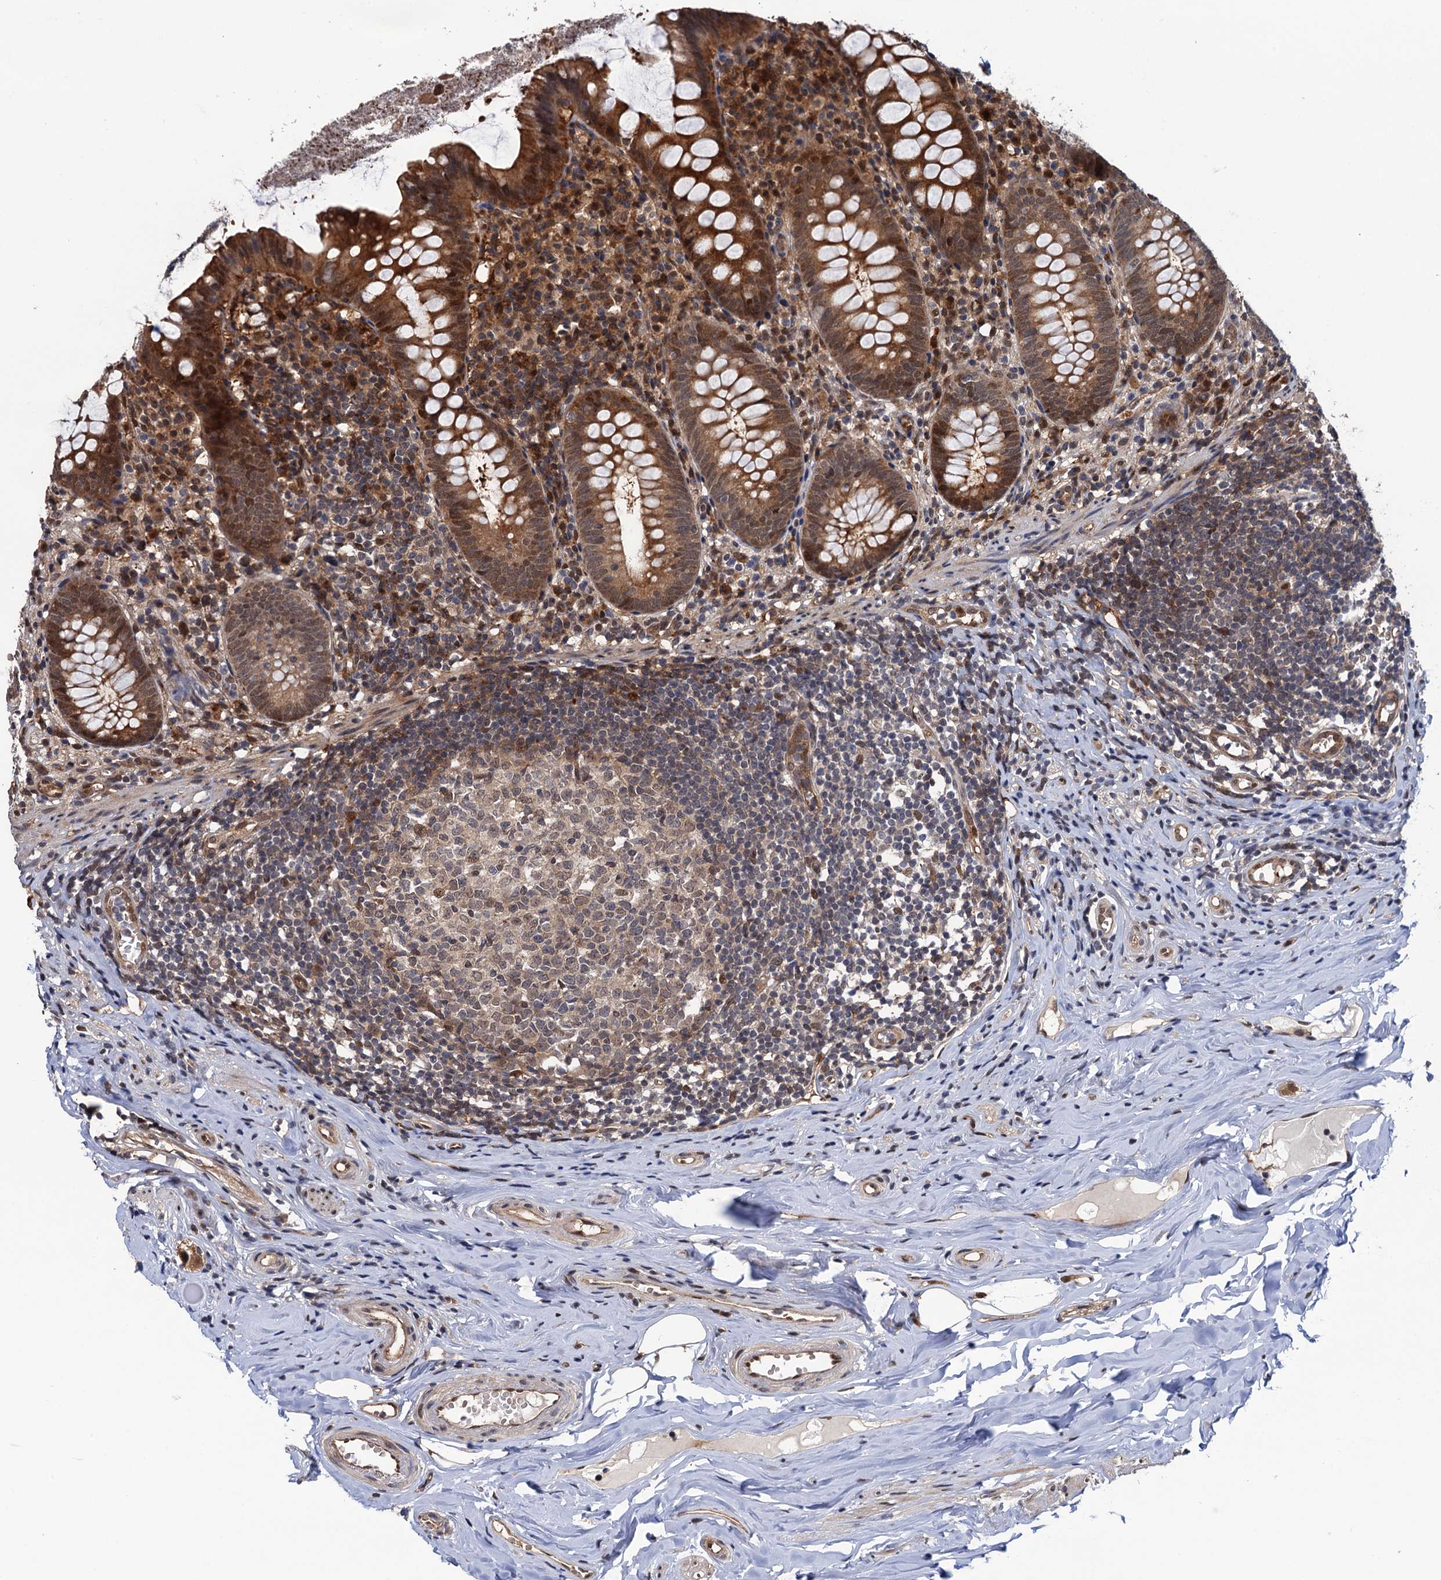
{"staining": {"intensity": "strong", "quantity": "25%-75%", "location": "cytoplasmic/membranous,nuclear"}, "tissue": "appendix", "cell_type": "Glandular cells", "image_type": "normal", "snomed": [{"axis": "morphology", "description": "Normal tissue, NOS"}, {"axis": "topography", "description": "Appendix"}], "caption": "Protein expression by IHC shows strong cytoplasmic/membranous,nuclear positivity in about 25%-75% of glandular cells in unremarkable appendix. (brown staining indicates protein expression, while blue staining denotes nuclei).", "gene": "CDC23", "patient": {"sex": "female", "age": 51}}